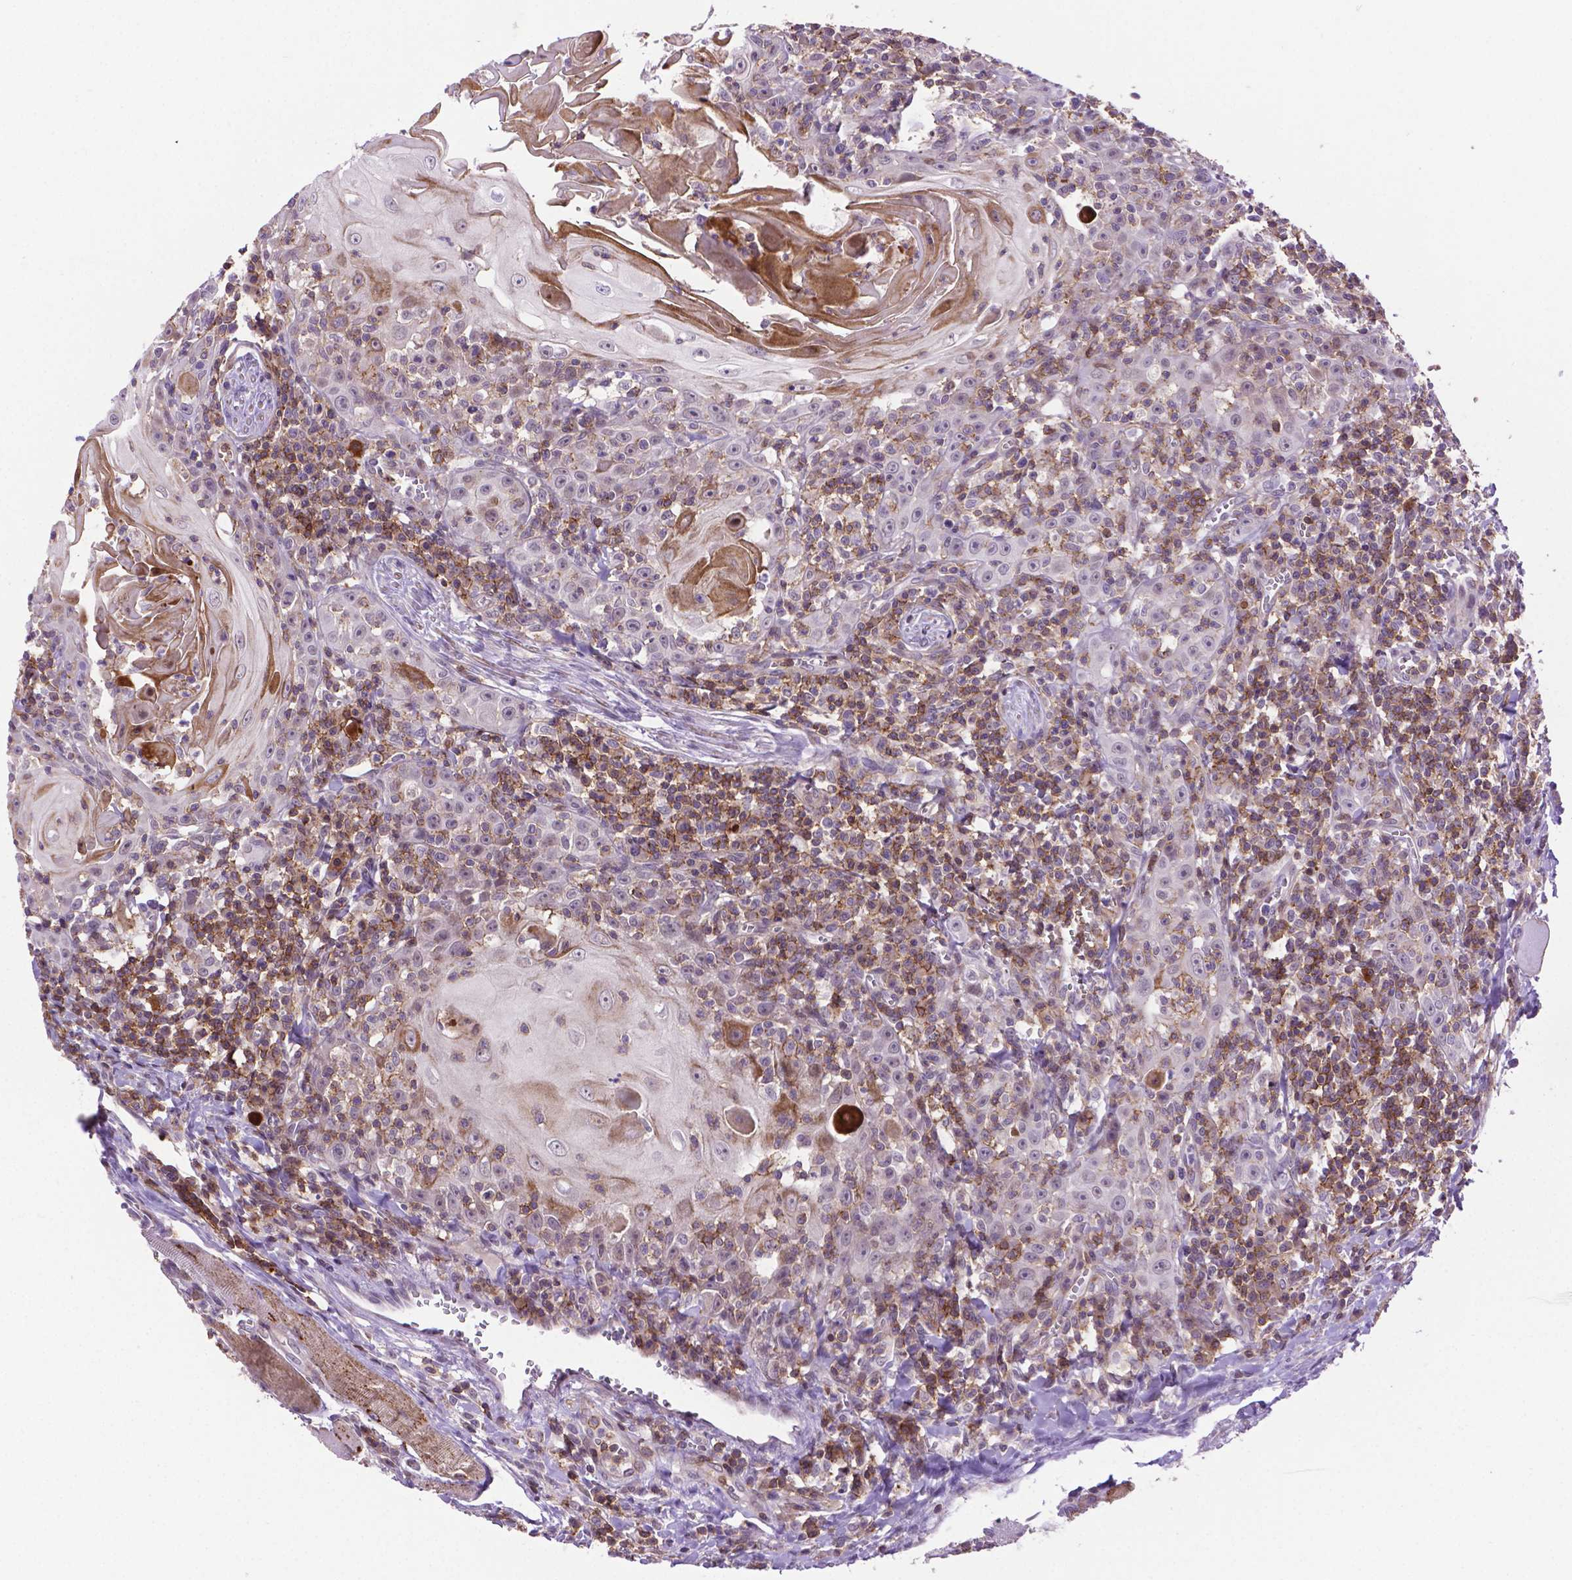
{"staining": {"intensity": "negative", "quantity": "none", "location": "none"}, "tissue": "head and neck cancer", "cell_type": "Tumor cells", "image_type": "cancer", "snomed": [{"axis": "morphology", "description": "Squamous cell carcinoma, NOS"}, {"axis": "topography", "description": "Head-Neck"}], "caption": "IHC of squamous cell carcinoma (head and neck) demonstrates no expression in tumor cells. (DAB (3,3'-diaminobenzidine) immunohistochemistry, high magnification).", "gene": "ACAD10", "patient": {"sex": "male", "age": 52}}